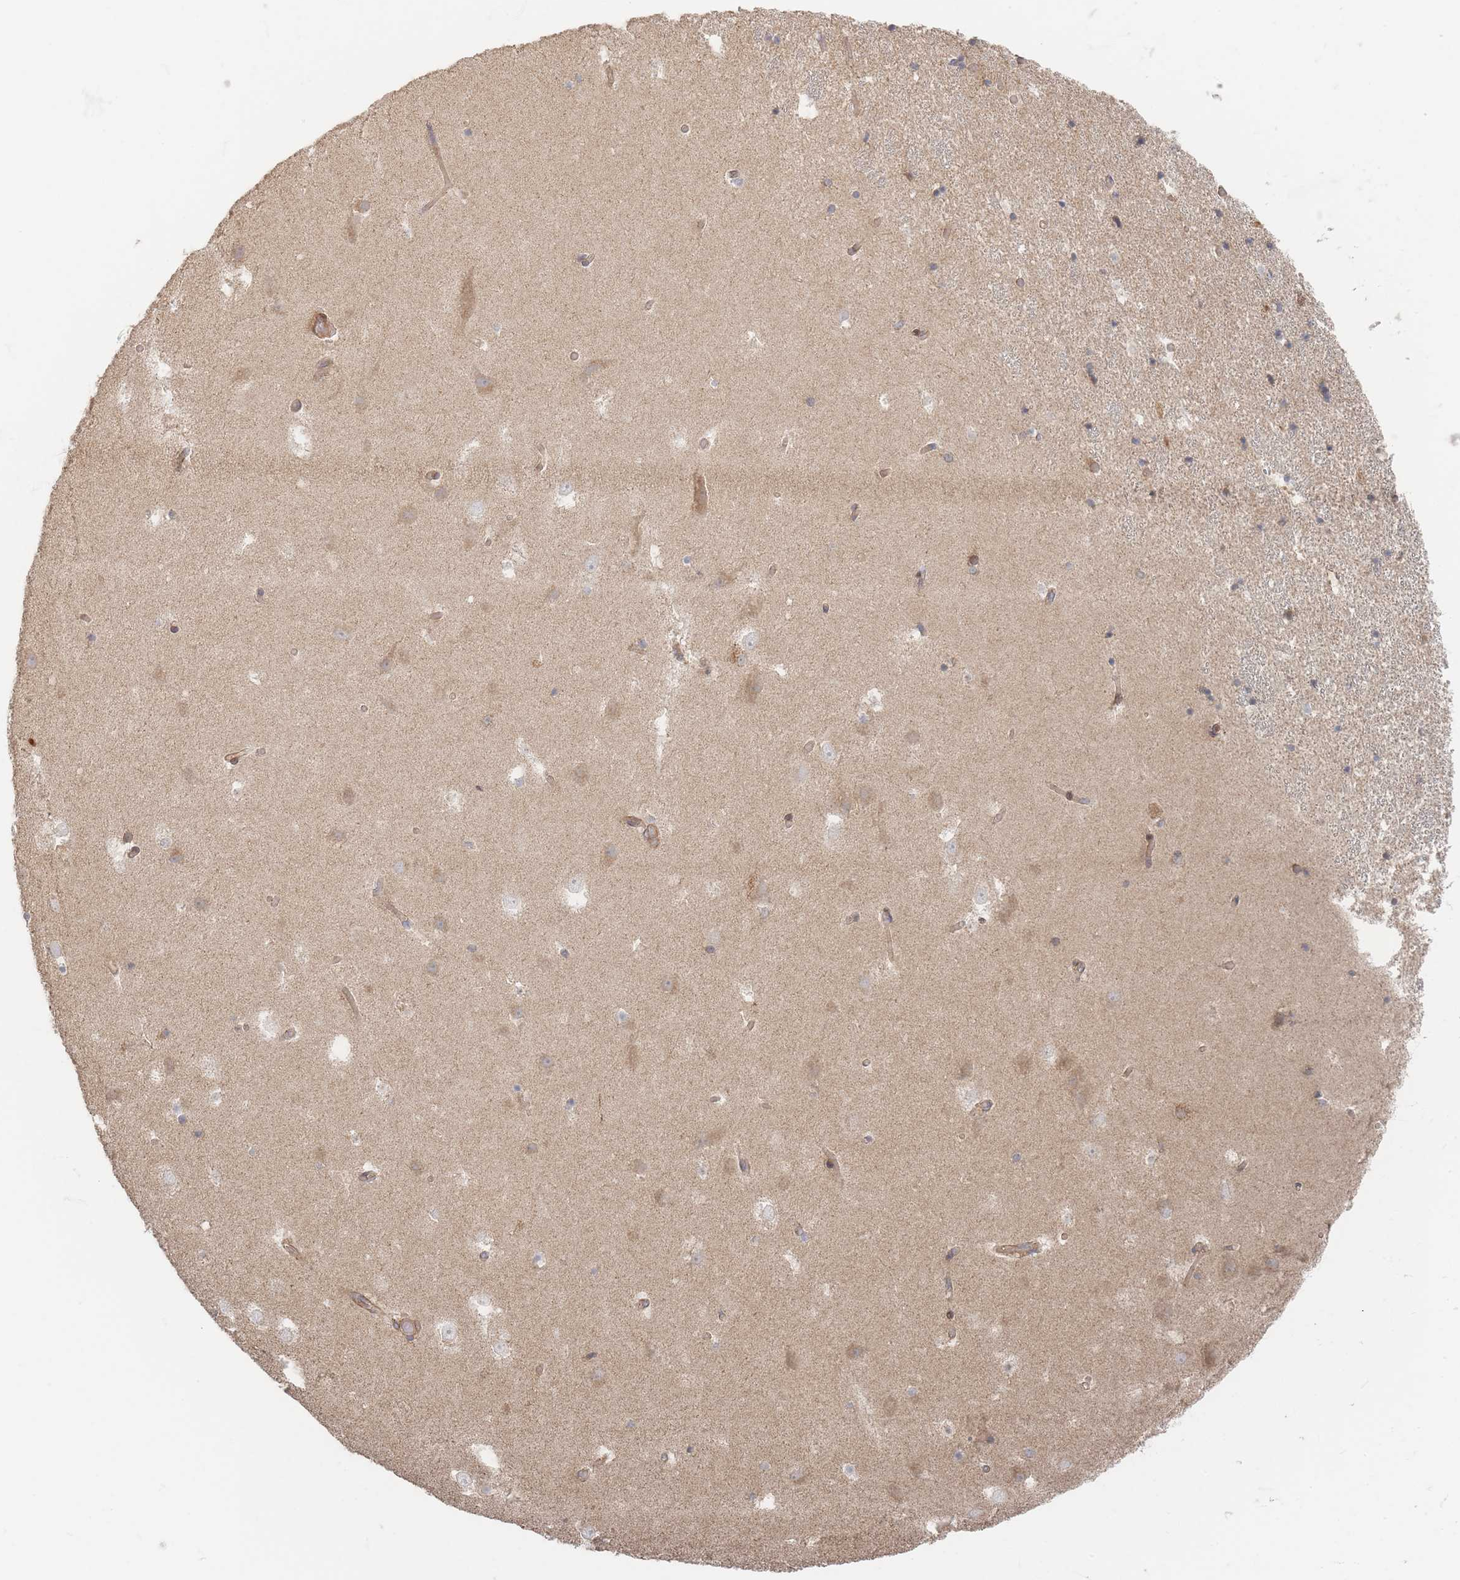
{"staining": {"intensity": "moderate", "quantity": "<25%", "location": "cytoplasmic/membranous"}, "tissue": "hippocampus", "cell_type": "Glial cells", "image_type": "normal", "snomed": [{"axis": "morphology", "description": "Normal tissue, NOS"}, {"axis": "topography", "description": "Hippocampus"}], "caption": "This micrograph demonstrates immunohistochemistry (IHC) staining of benign hippocampus, with low moderate cytoplasmic/membranous positivity in about <25% of glial cells.", "gene": "GLE1", "patient": {"sex": "female", "age": 52}}